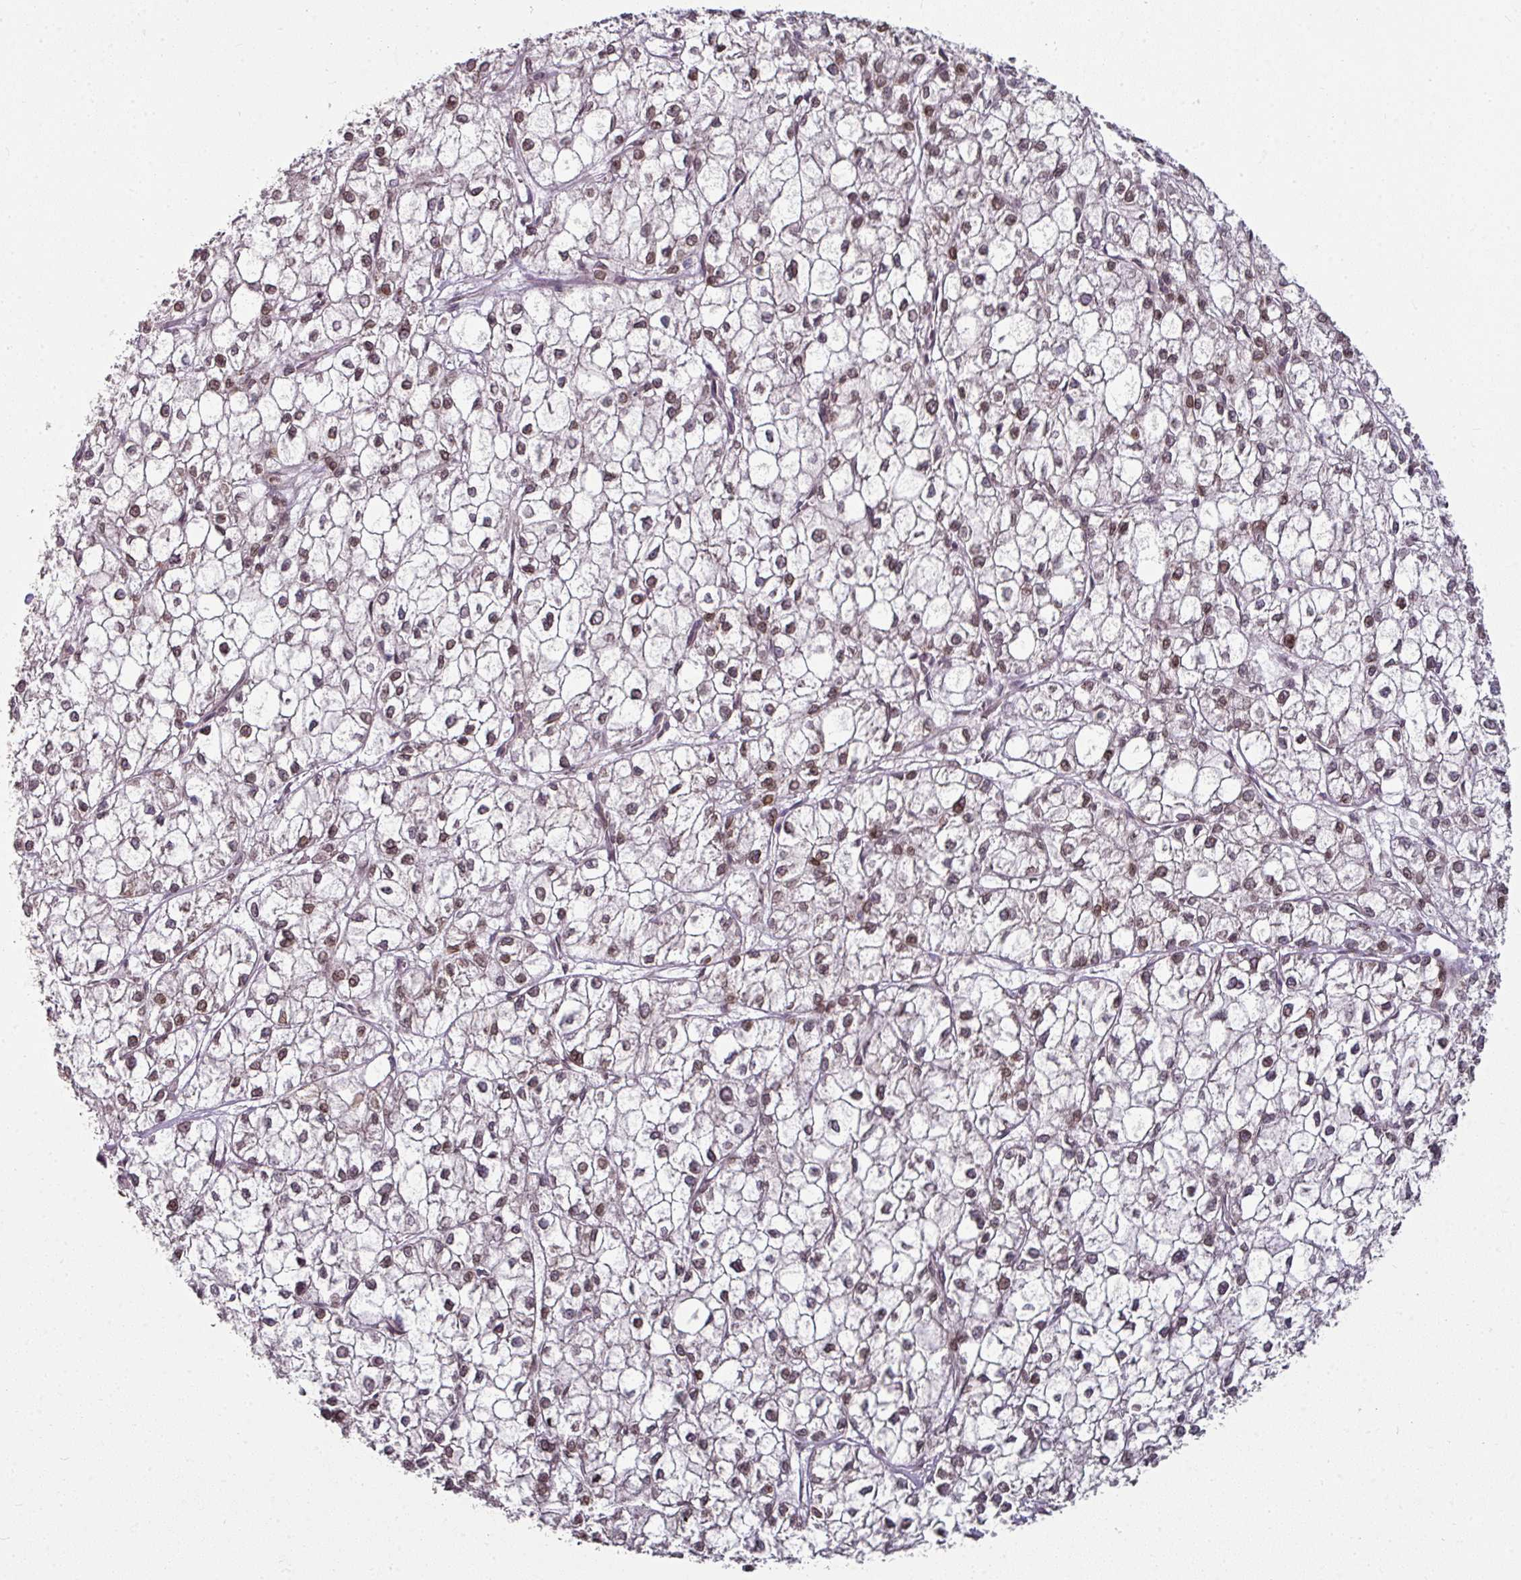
{"staining": {"intensity": "weak", "quantity": "25%-75%", "location": "nuclear"}, "tissue": "liver cancer", "cell_type": "Tumor cells", "image_type": "cancer", "snomed": [{"axis": "morphology", "description": "Carcinoma, Hepatocellular, NOS"}, {"axis": "topography", "description": "Liver"}], "caption": "IHC image of neoplastic tissue: liver cancer stained using immunohistochemistry (IHC) exhibits low levels of weak protein expression localized specifically in the nuclear of tumor cells, appearing as a nuclear brown color.", "gene": "RANGAP1", "patient": {"sex": "female", "age": 43}}